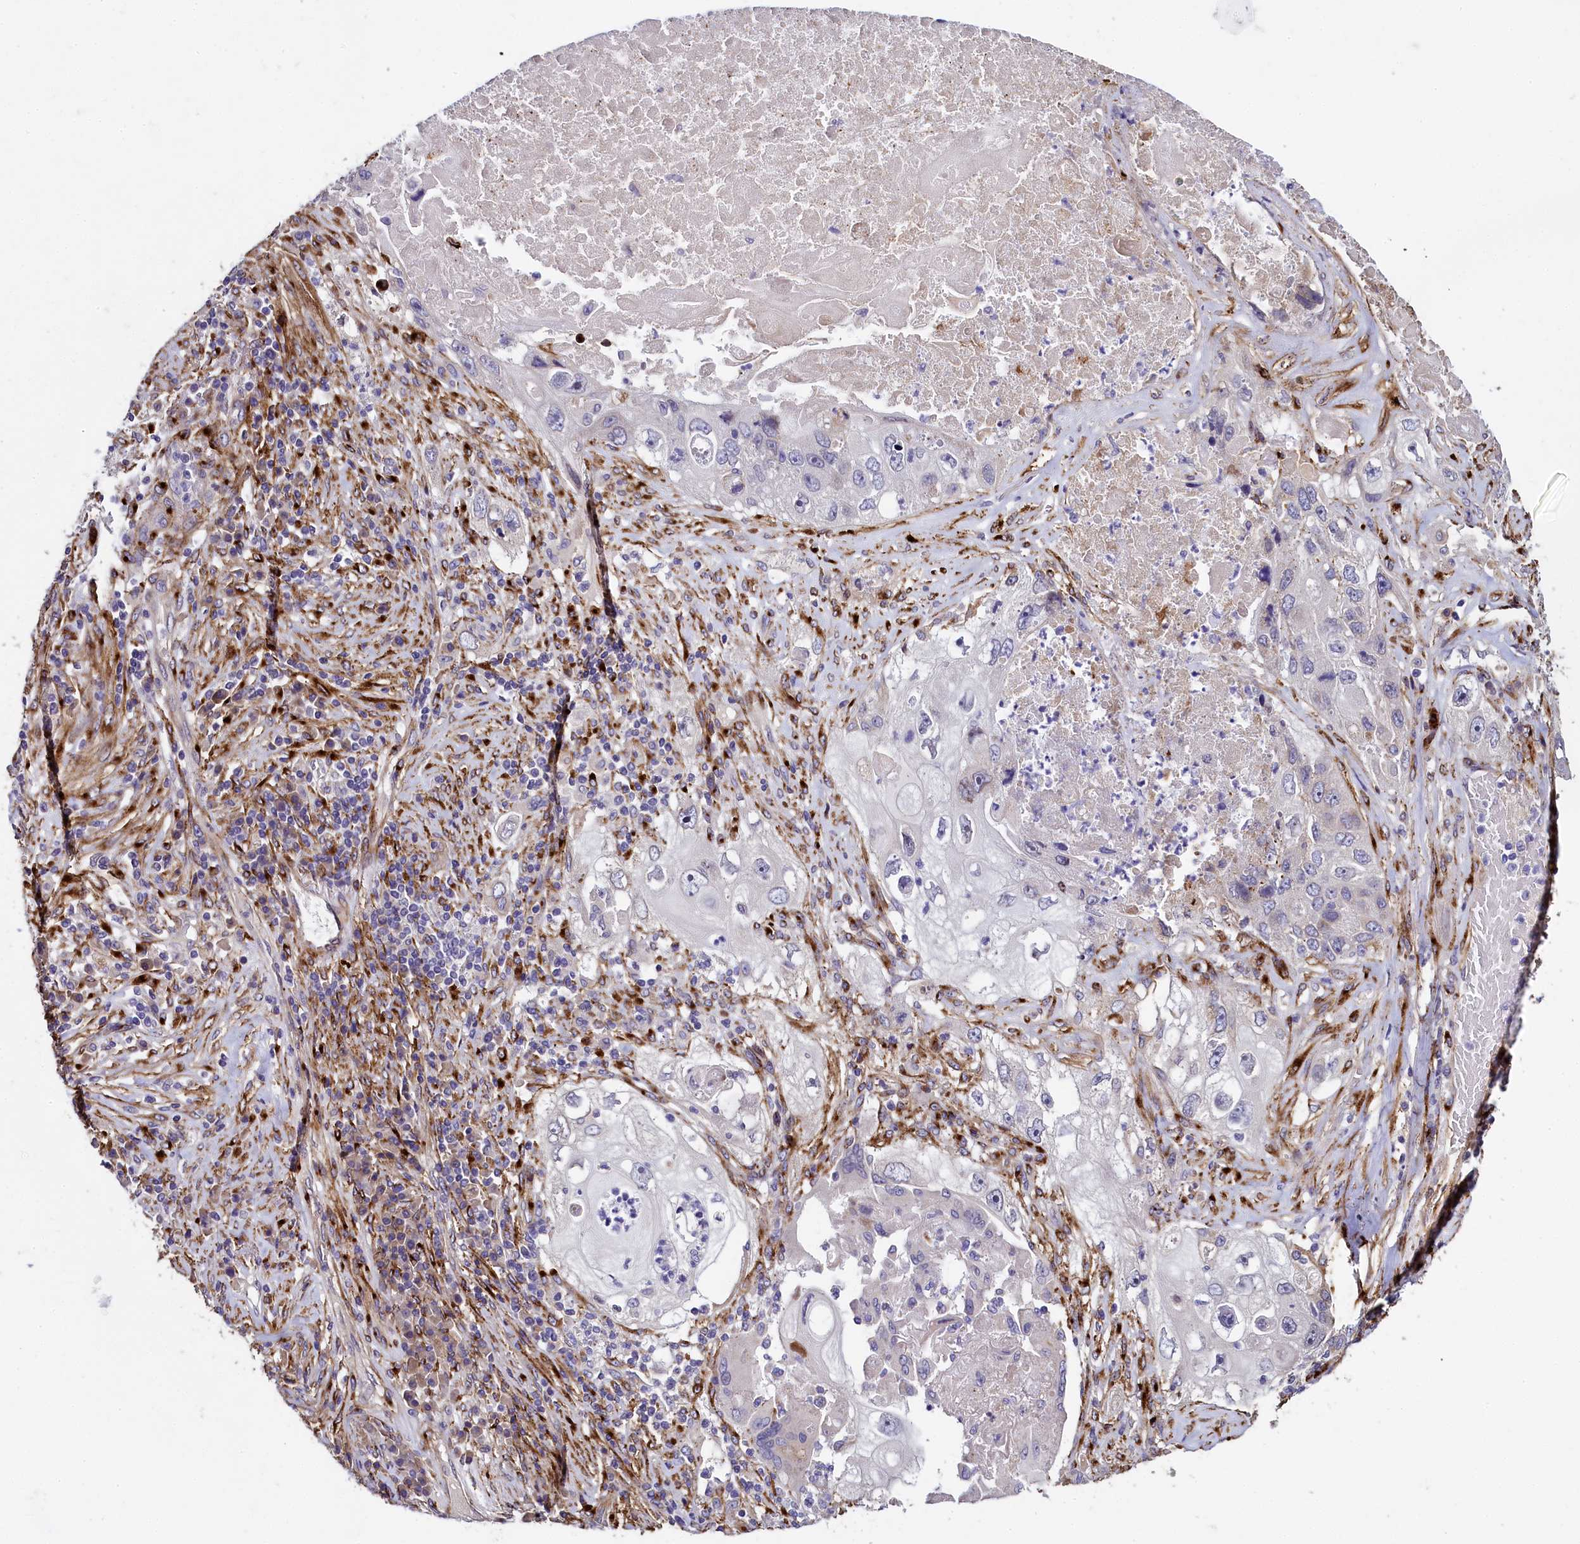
{"staining": {"intensity": "negative", "quantity": "none", "location": "none"}, "tissue": "lung cancer", "cell_type": "Tumor cells", "image_type": "cancer", "snomed": [{"axis": "morphology", "description": "Squamous cell carcinoma, NOS"}, {"axis": "topography", "description": "Lung"}], "caption": "Tumor cells show no significant protein staining in lung cancer (squamous cell carcinoma).", "gene": "MRC2", "patient": {"sex": "male", "age": 61}}